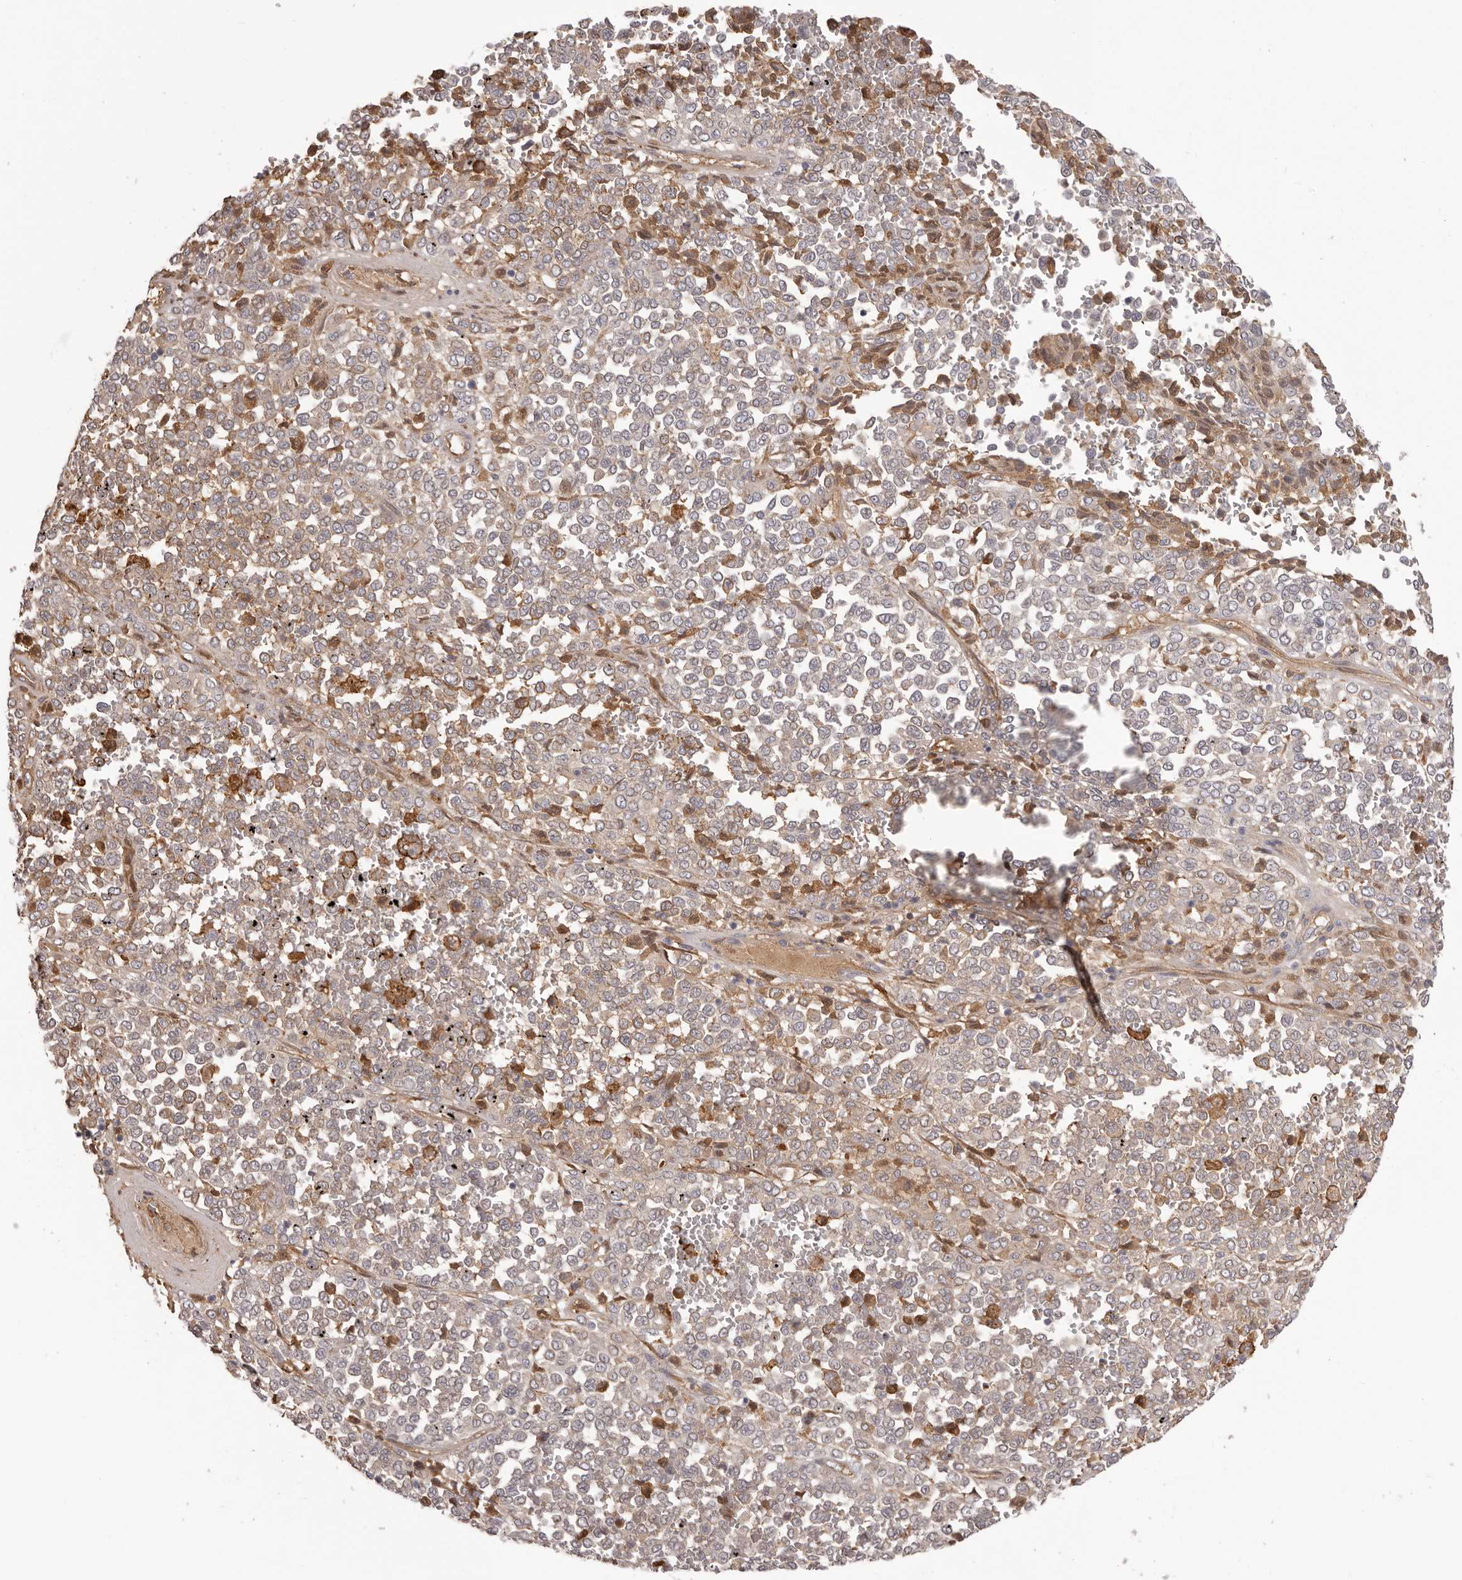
{"staining": {"intensity": "negative", "quantity": "none", "location": "none"}, "tissue": "melanoma", "cell_type": "Tumor cells", "image_type": "cancer", "snomed": [{"axis": "morphology", "description": "Malignant melanoma, Metastatic site"}, {"axis": "topography", "description": "Pancreas"}], "caption": "Photomicrograph shows no protein staining in tumor cells of melanoma tissue.", "gene": "OTUD3", "patient": {"sex": "female", "age": 30}}